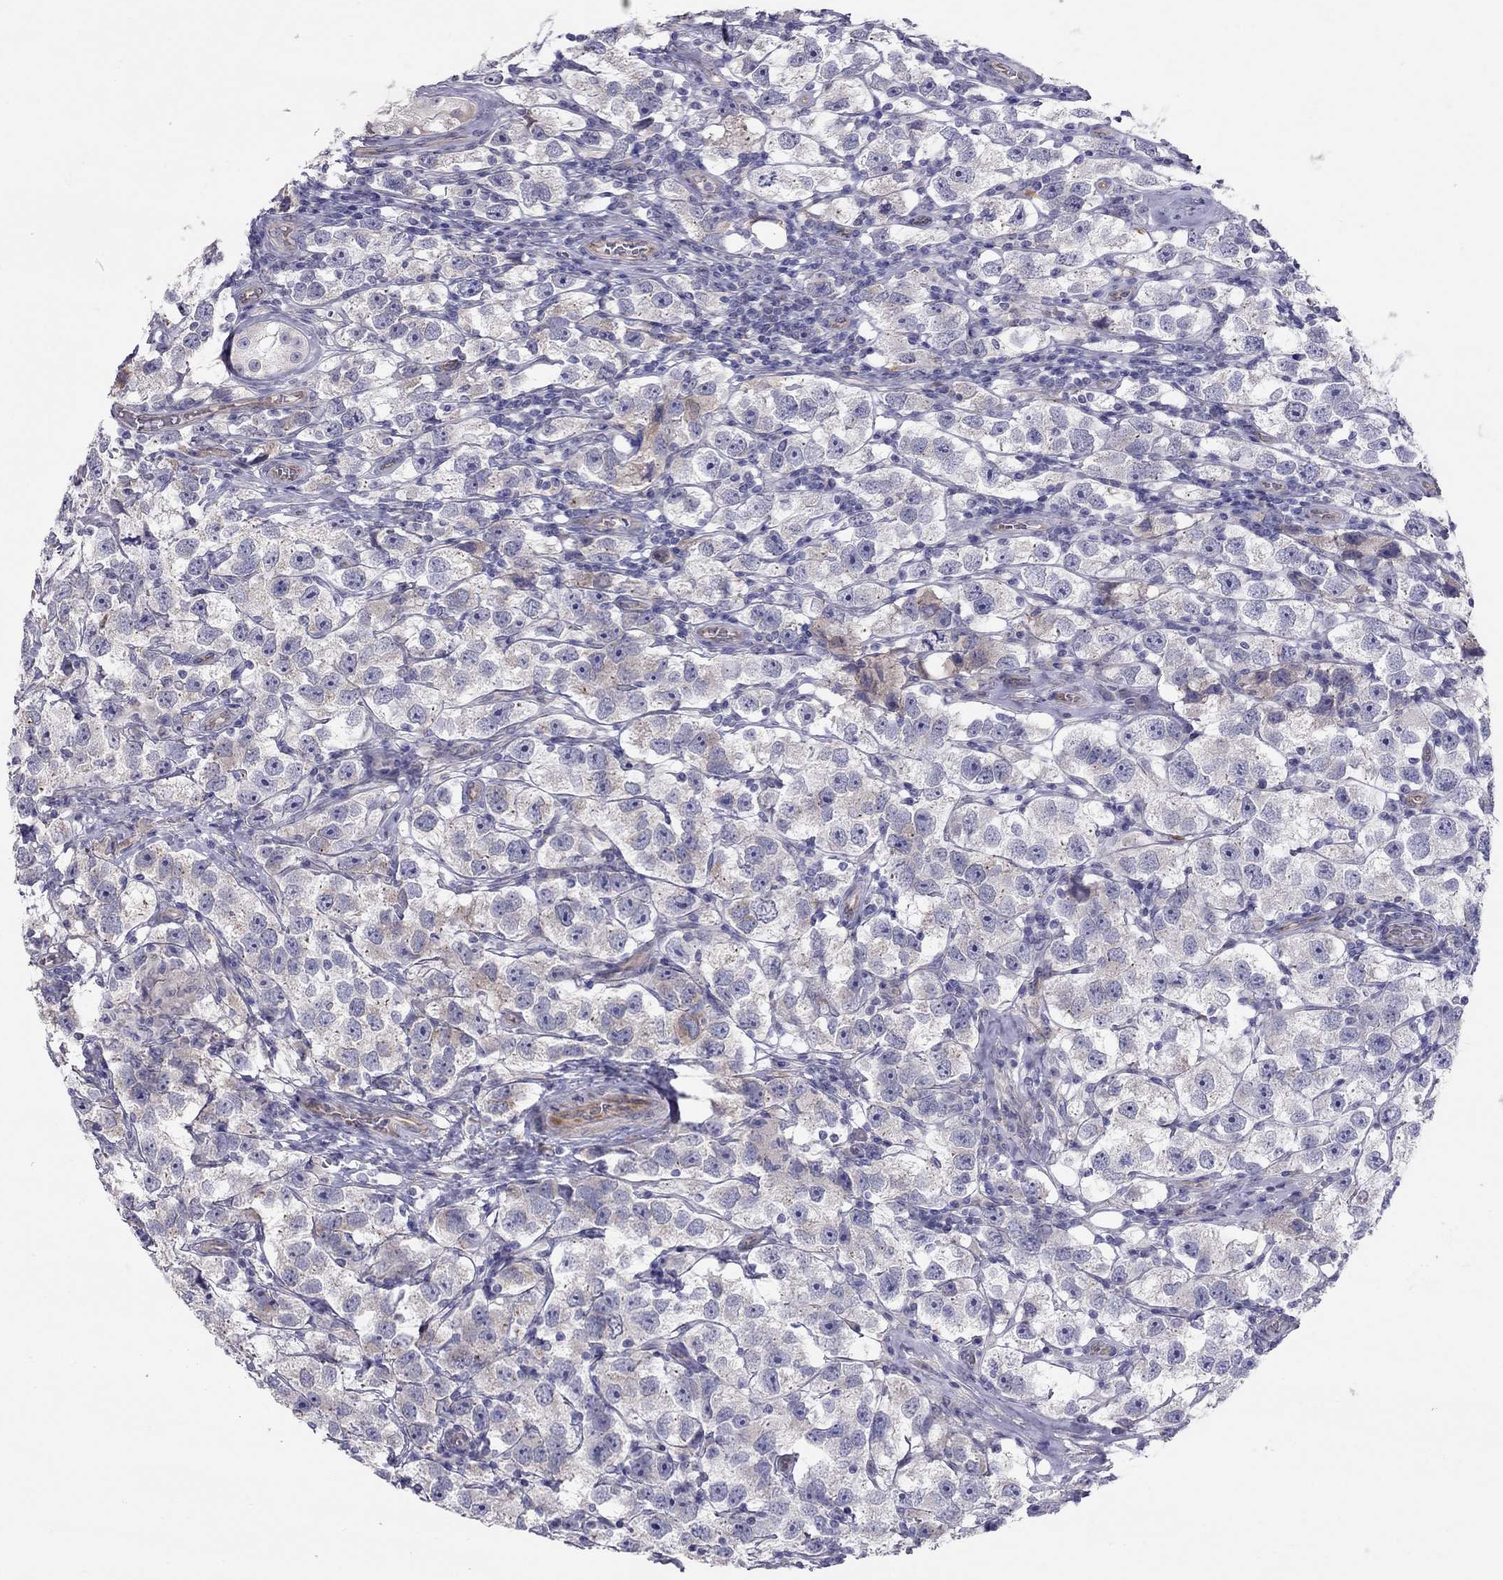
{"staining": {"intensity": "weak", "quantity": "25%-75%", "location": "cytoplasmic/membranous"}, "tissue": "testis cancer", "cell_type": "Tumor cells", "image_type": "cancer", "snomed": [{"axis": "morphology", "description": "Seminoma, NOS"}, {"axis": "topography", "description": "Testis"}], "caption": "Brown immunohistochemical staining in human testis cancer exhibits weak cytoplasmic/membranous staining in approximately 25%-75% of tumor cells.", "gene": "SPINT4", "patient": {"sex": "male", "age": 26}}